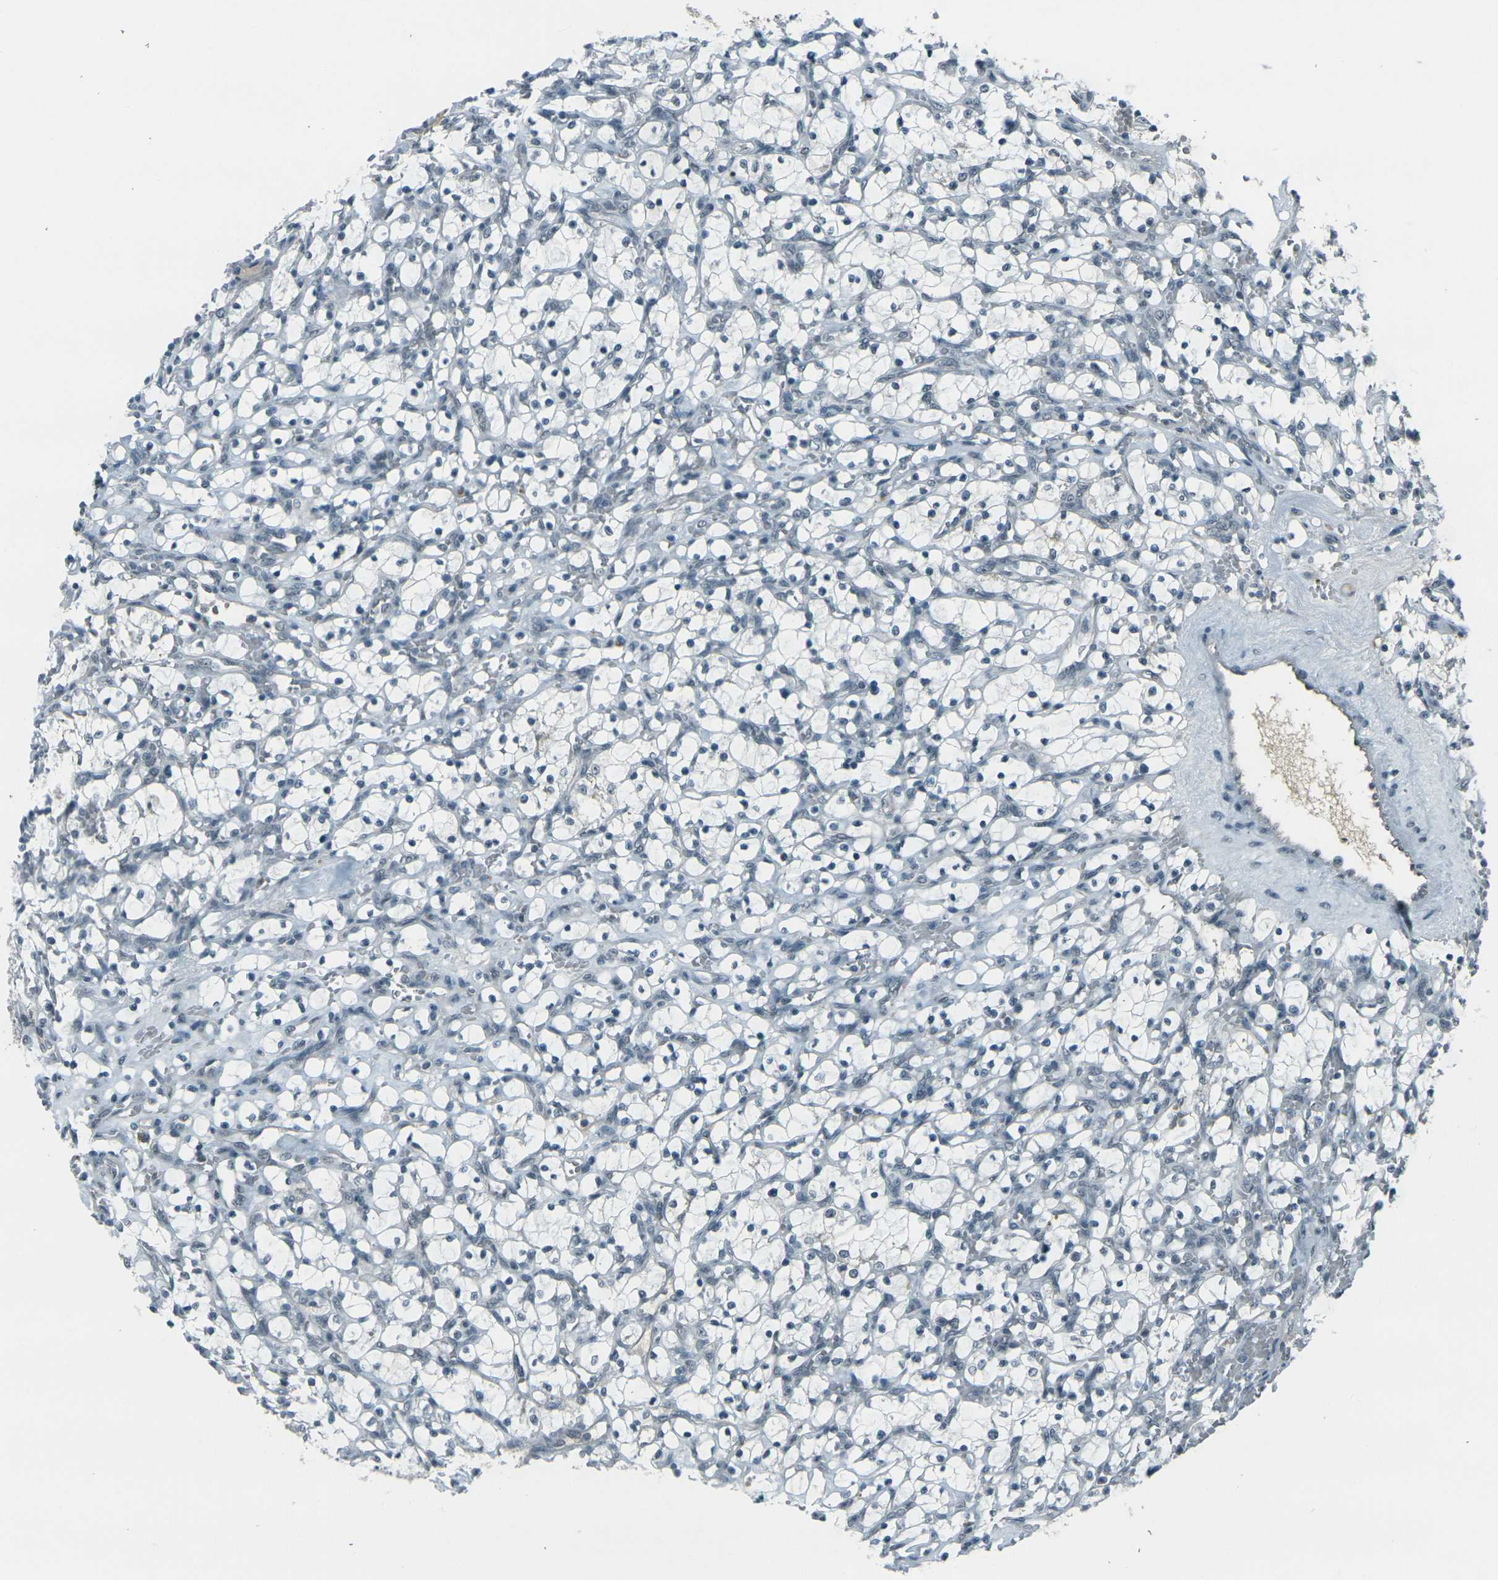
{"staining": {"intensity": "negative", "quantity": "none", "location": "none"}, "tissue": "renal cancer", "cell_type": "Tumor cells", "image_type": "cancer", "snomed": [{"axis": "morphology", "description": "Adenocarcinoma, NOS"}, {"axis": "topography", "description": "Kidney"}], "caption": "Tumor cells are negative for brown protein staining in adenocarcinoma (renal).", "gene": "GPR19", "patient": {"sex": "female", "age": 69}}